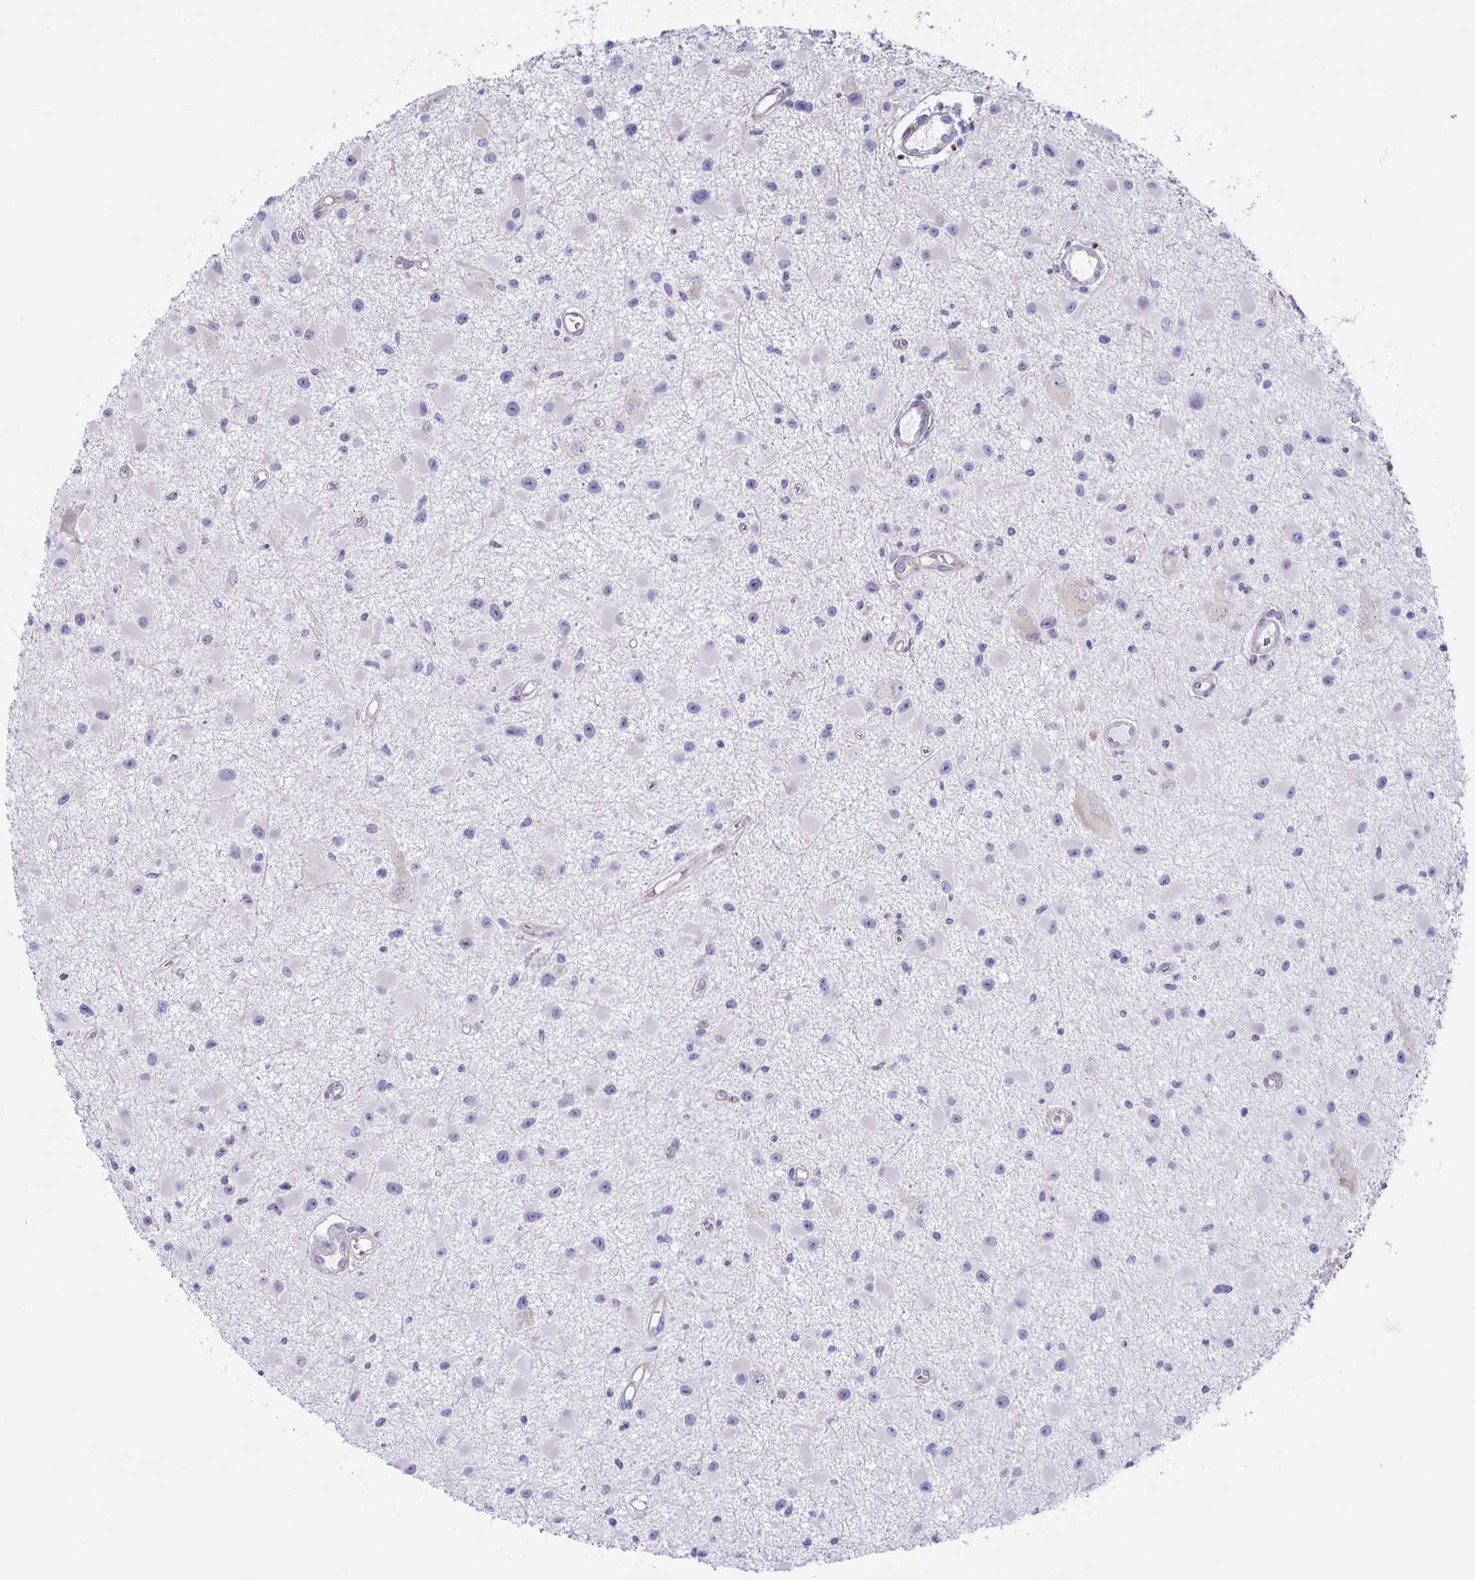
{"staining": {"intensity": "negative", "quantity": "none", "location": "none"}, "tissue": "glioma", "cell_type": "Tumor cells", "image_type": "cancer", "snomed": [{"axis": "morphology", "description": "Glioma, malignant, High grade"}, {"axis": "topography", "description": "Brain"}], "caption": "Tumor cells are negative for brown protein staining in glioma.", "gene": "LIPA", "patient": {"sex": "male", "age": 54}}